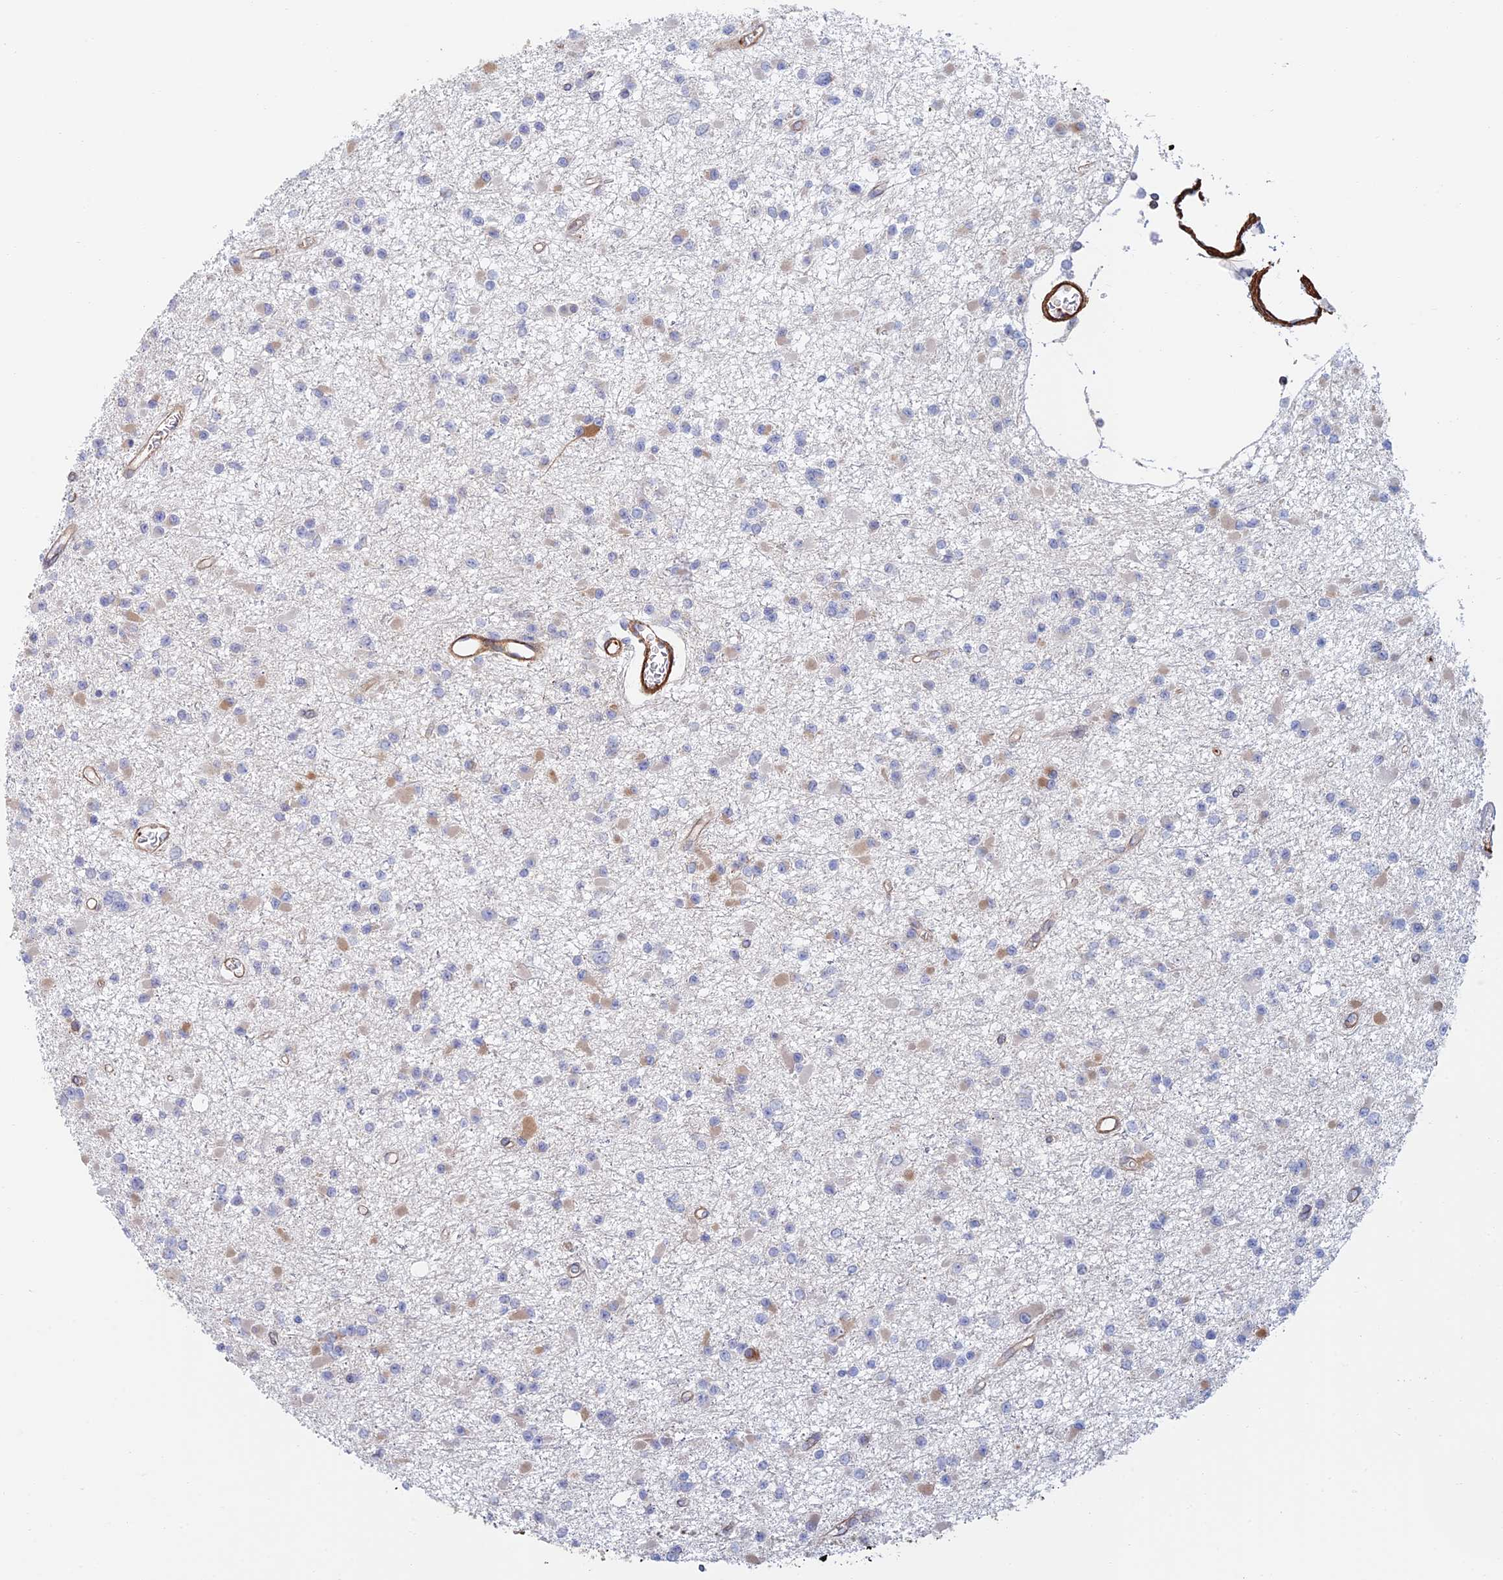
{"staining": {"intensity": "moderate", "quantity": "<25%", "location": "cytoplasmic/membranous"}, "tissue": "glioma", "cell_type": "Tumor cells", "image_type": "cancer", "snomed": [{"axis": "morphology", "description": "Glioma, malignant, Low grade"}, {"axis": "topography", "description": "Brain"}], "caption": "An image of human malignant low-grade glioma stained for a protein demonstrates moderate cytoplasmic/membranous brown staining in tumor cells. (DAB (3,3'-diaminobenzidine) = brown stain, brightfield microscopy at high magnification).", "gene": "PAK4", "patient": {"sex": "female", "age": 22}}